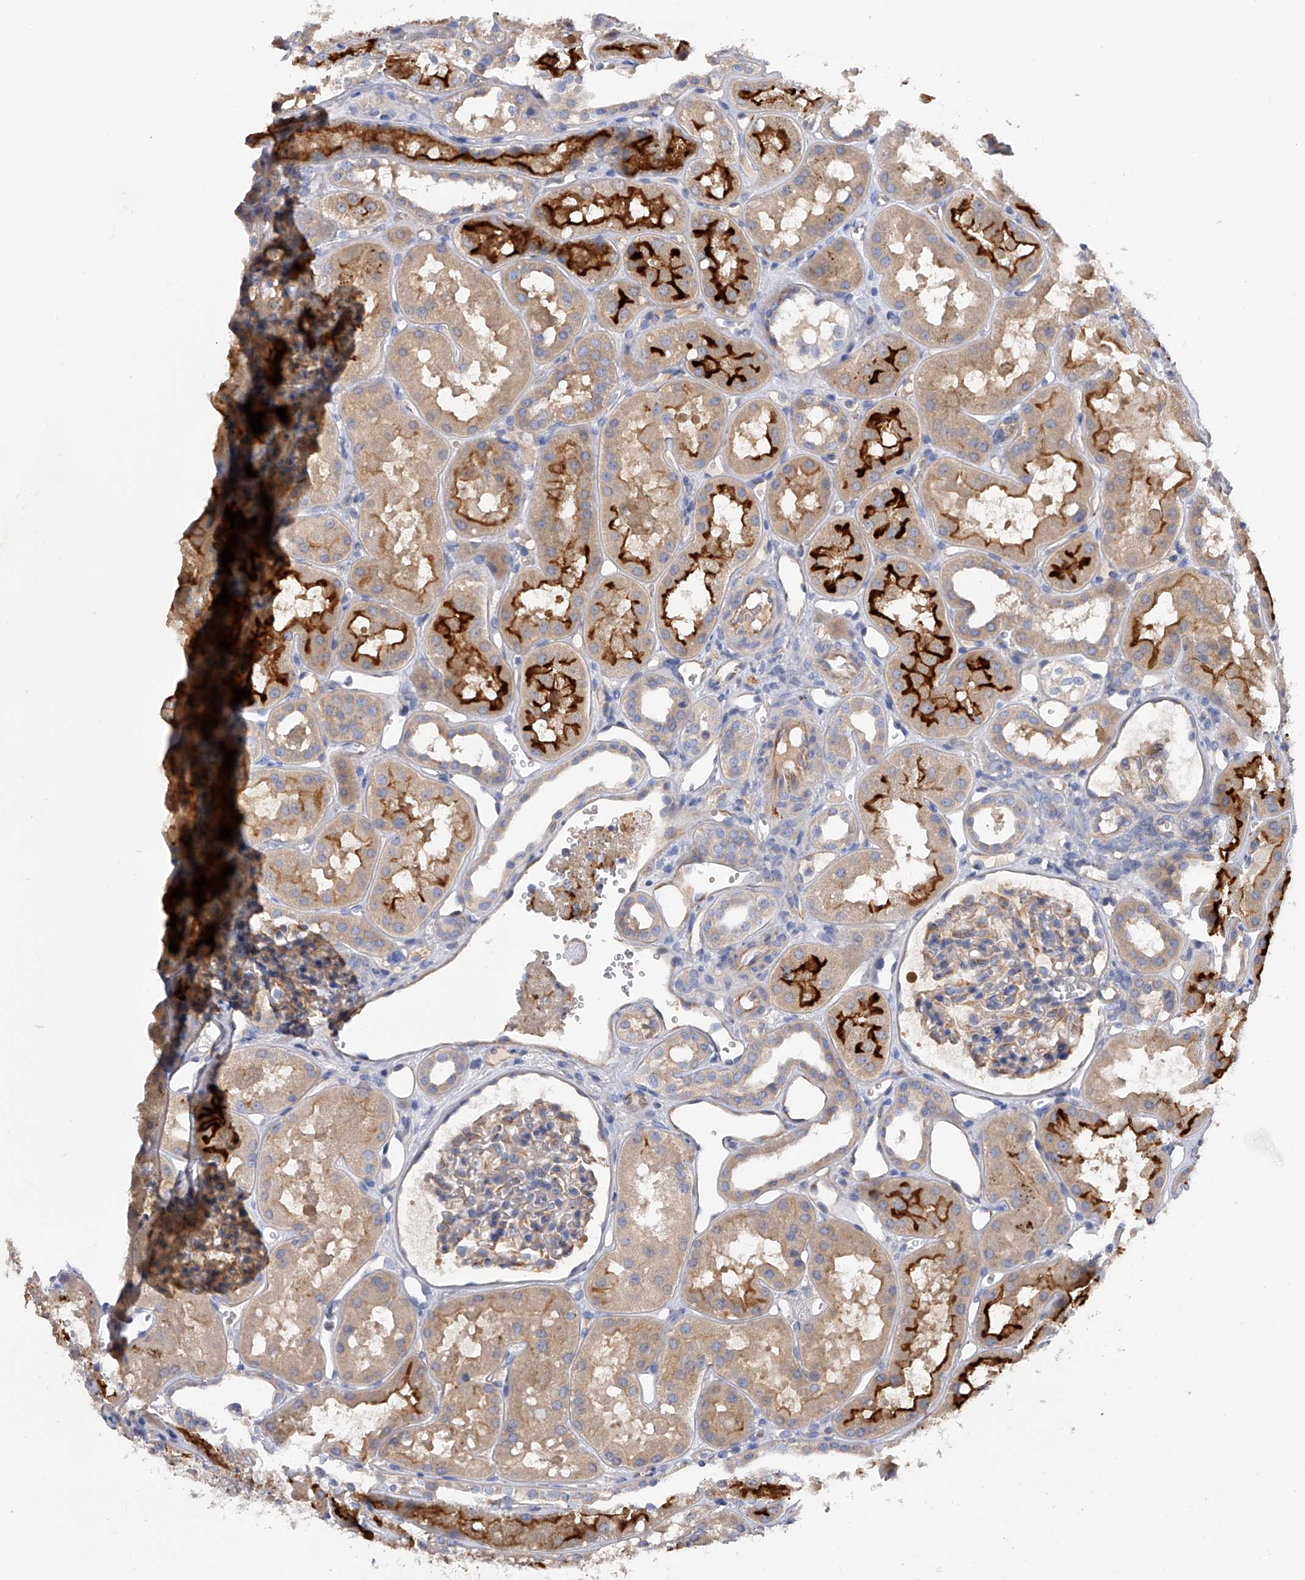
{"staining": {"intensity": "moderate", "quantity": "<25%", "location": "cytoplasmic/membranous"}, "tissue": "kidney", "cell_type": "Cells in glomeruli", "image_type": "normal", "snomed": [{"axis": "morphology", "description": "Normal tissue, NOS"}, {"axis": "topography", "description": "Kidney"}], "caption": "Immunohistochemistry of benign human kidney demonstrates low levels of moderate cytoplasmic/membranous staining in about <25% of cells in glomeruli.", "gene": "RWDD2A", "patient": {"sex": "male", "age": 16}}